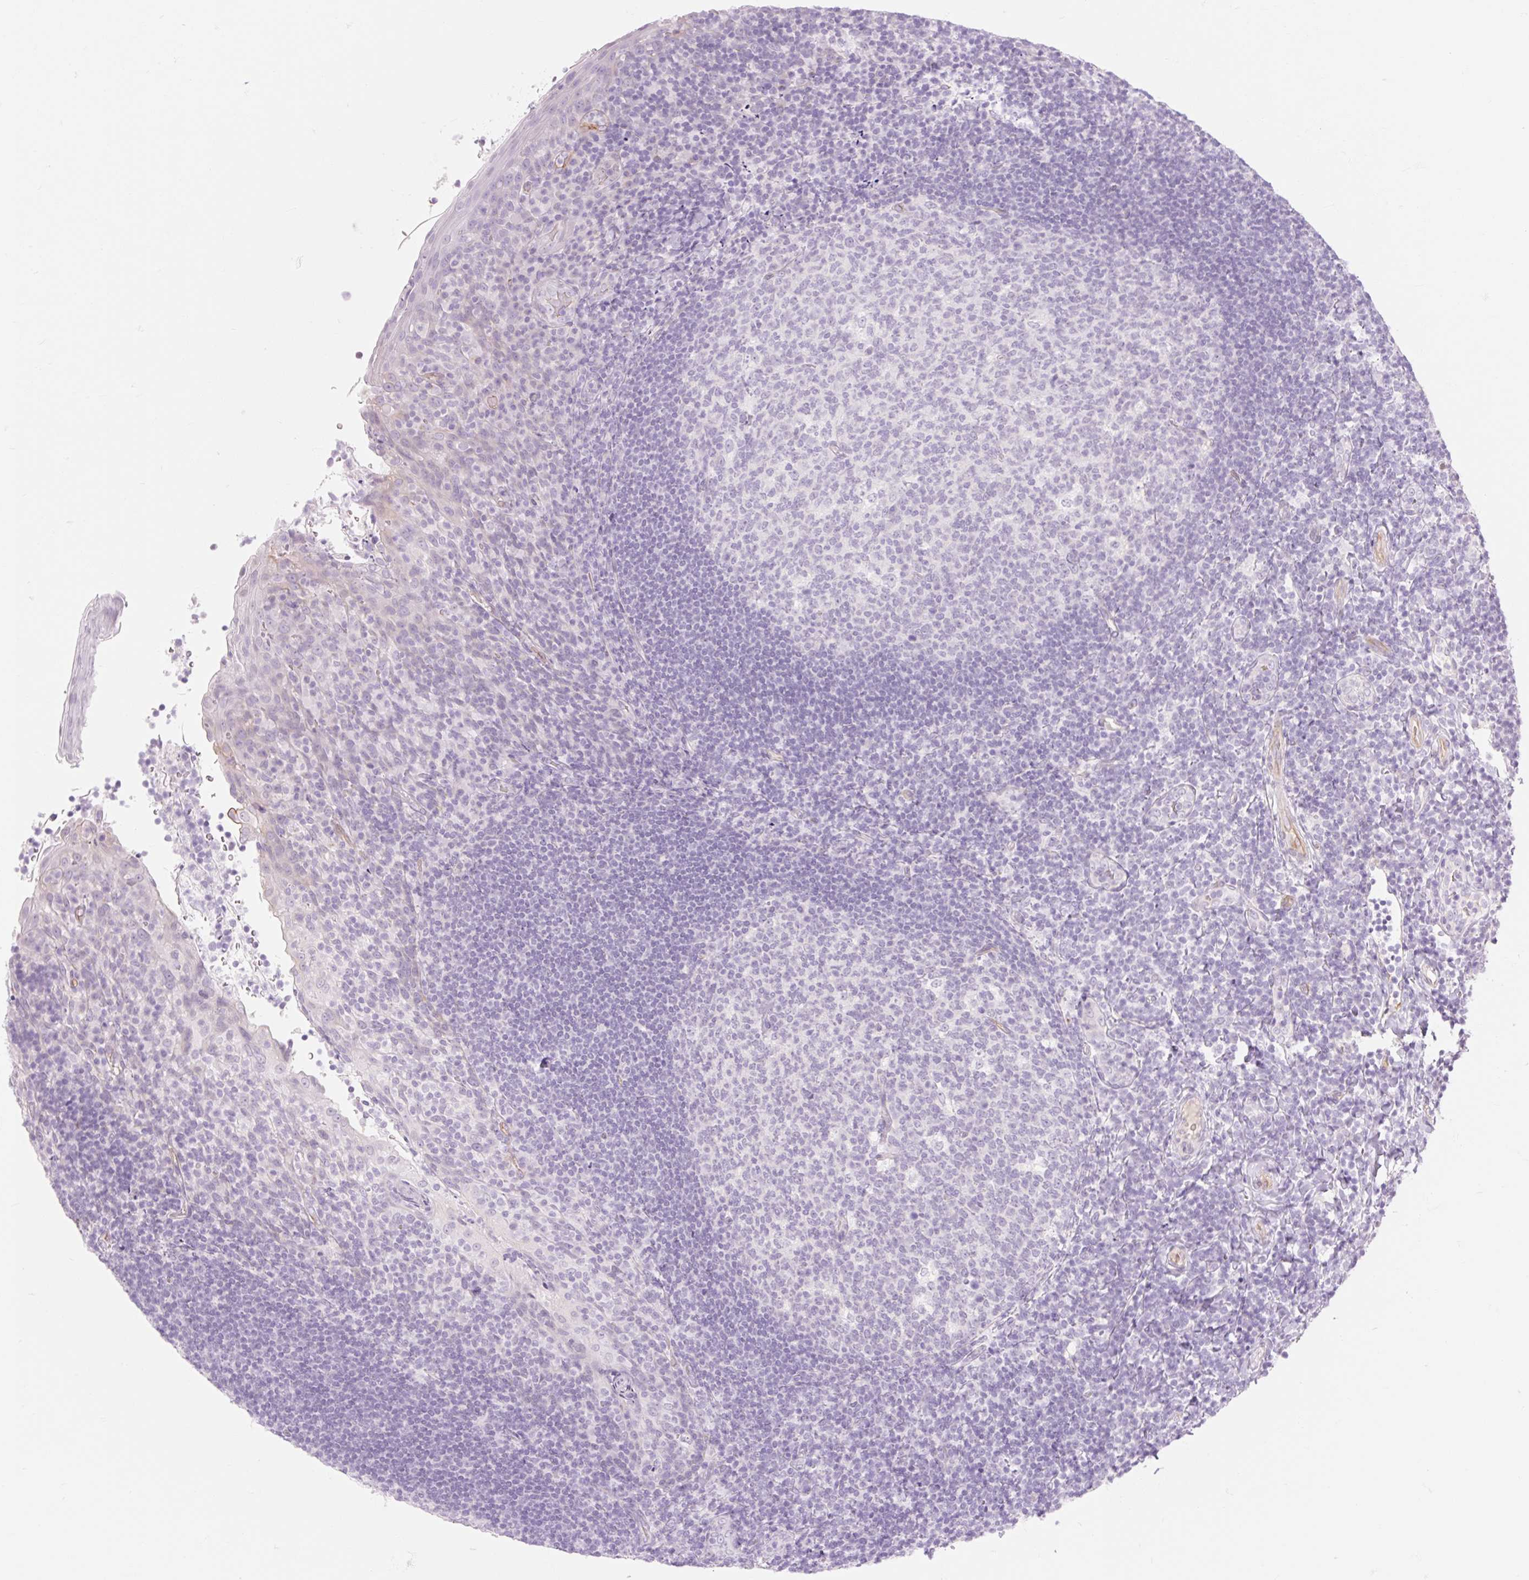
{"staining": {"intensity": "negative", "quantity": "none", "location": "none"}, "tissue": "tonsil", "cell_type": "Germinal center cells", "image_type": "normal", "snomed": [{"axis": "morphology", "description": "Normal tissue, NOS"}, {"axis": "topography", "description": "Tonsil"}], "caption": "IHC micrograph of unremarkable human tonsil stained for a protein (brown), which exhibits no positivity in germinal center cells. (DAB immunohistochemistry with hematoxylin counter stain).", "gene": "TAF1L", "patient": {"sex": "female", "age": 10}}